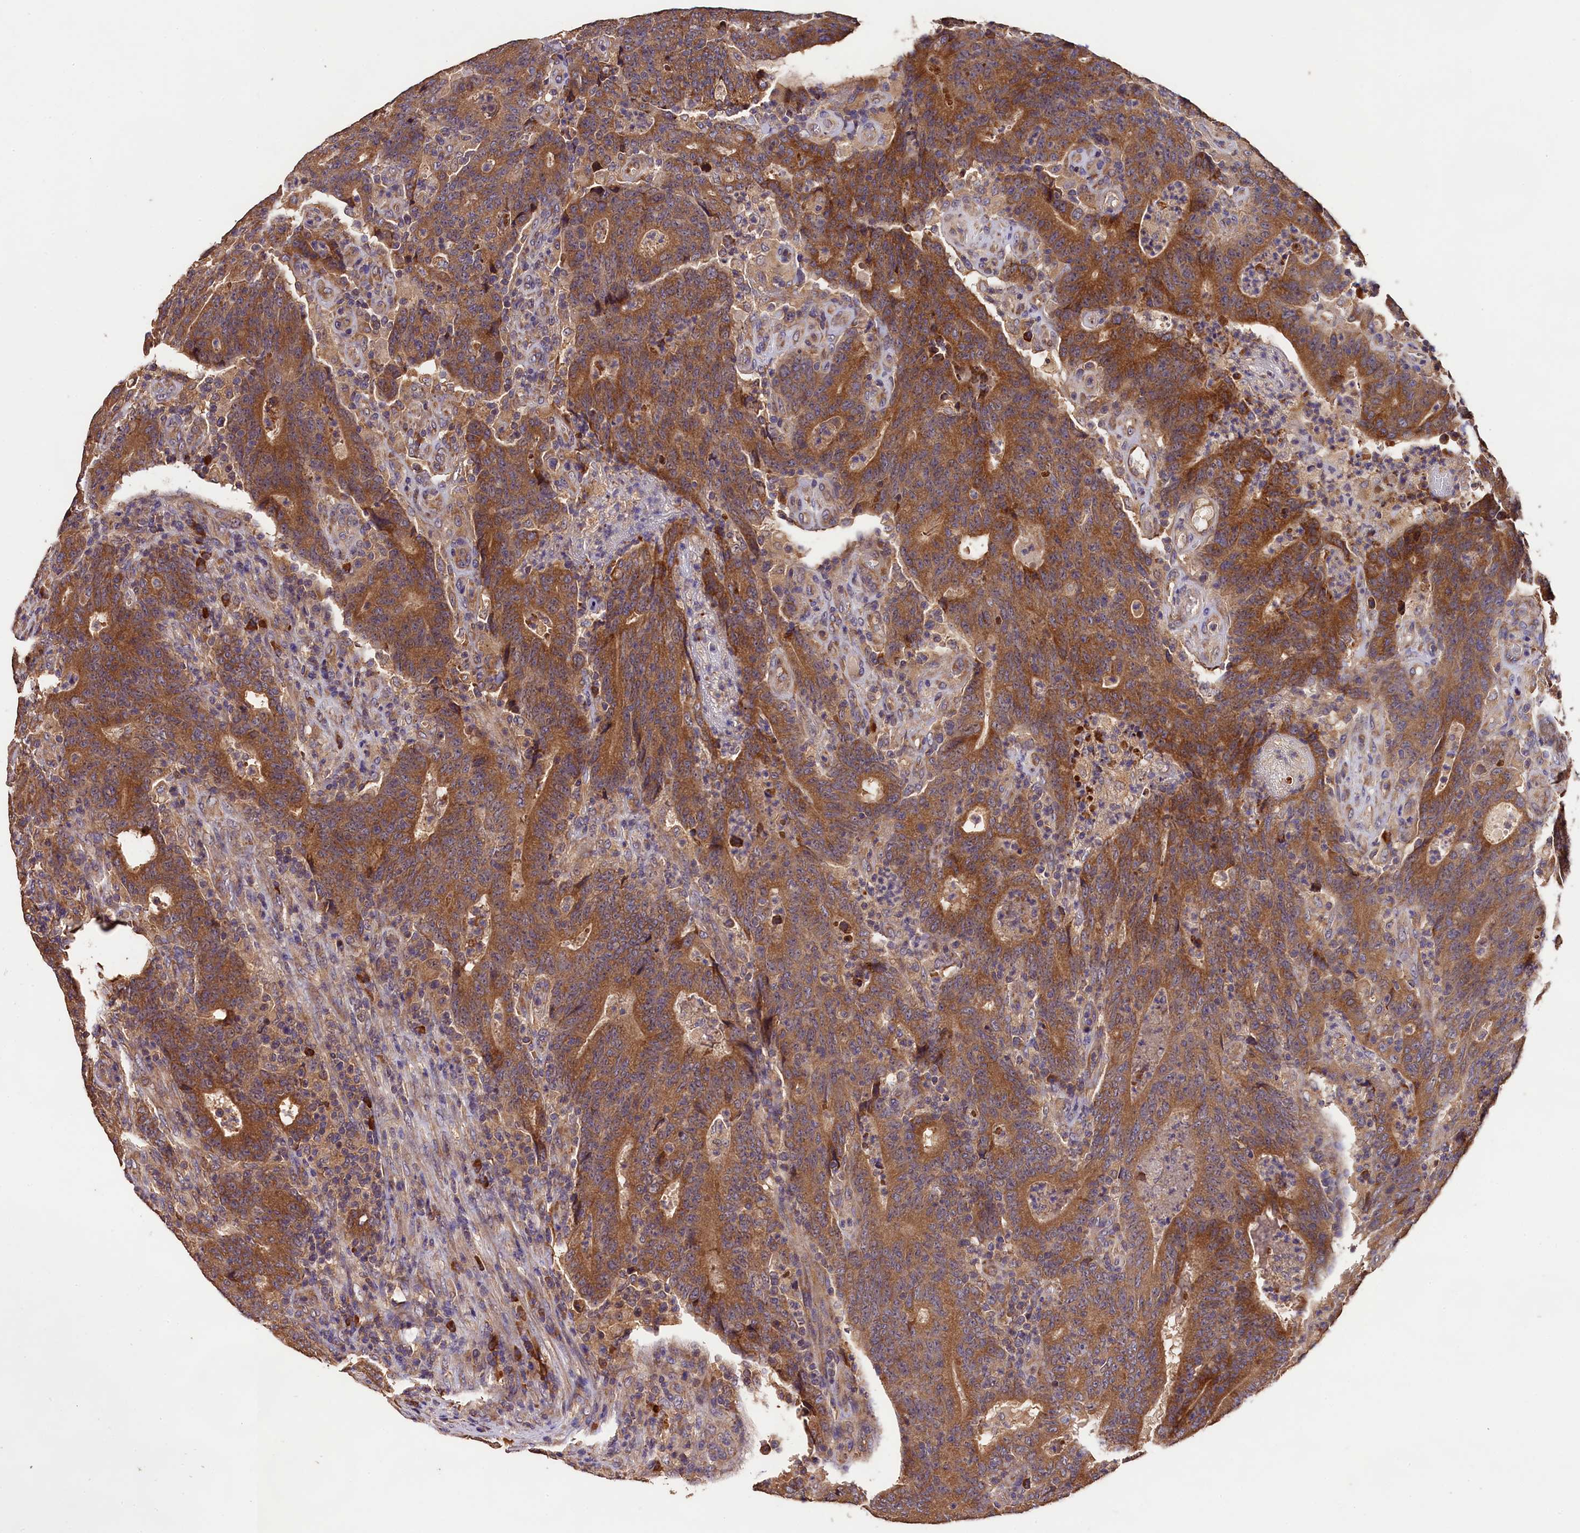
{"staining": {"intensity": "moderate", "quantity": ">75%", "location": "cytoplasmic/membranous"}, "tissue": "colorectal cancer", "cell_type": "Tumor cells", "image_type": "cancer", "snomed": [{"axis": "morphology", "description": "Adenocarcinoma, NOS"}, {"axis": "topography", "description": "Colon"}], "caption": "High-magnification brightfield microscopy of adenocarcinoma (colorectal) stained with DAB (3,3'-diaminobenzidine) (brown) and counterstained with hematoxylin (blue). tumor cells exhibit moderate cytoplasmic/membranous staining is identified in about>75% of cells. (Stains: DAB in brown, nuclei in blue, Microscopy: brightfield microscopy at high magnification).", "gene": "ENKD1", "patient": {"sex": "female", "age": 75}}